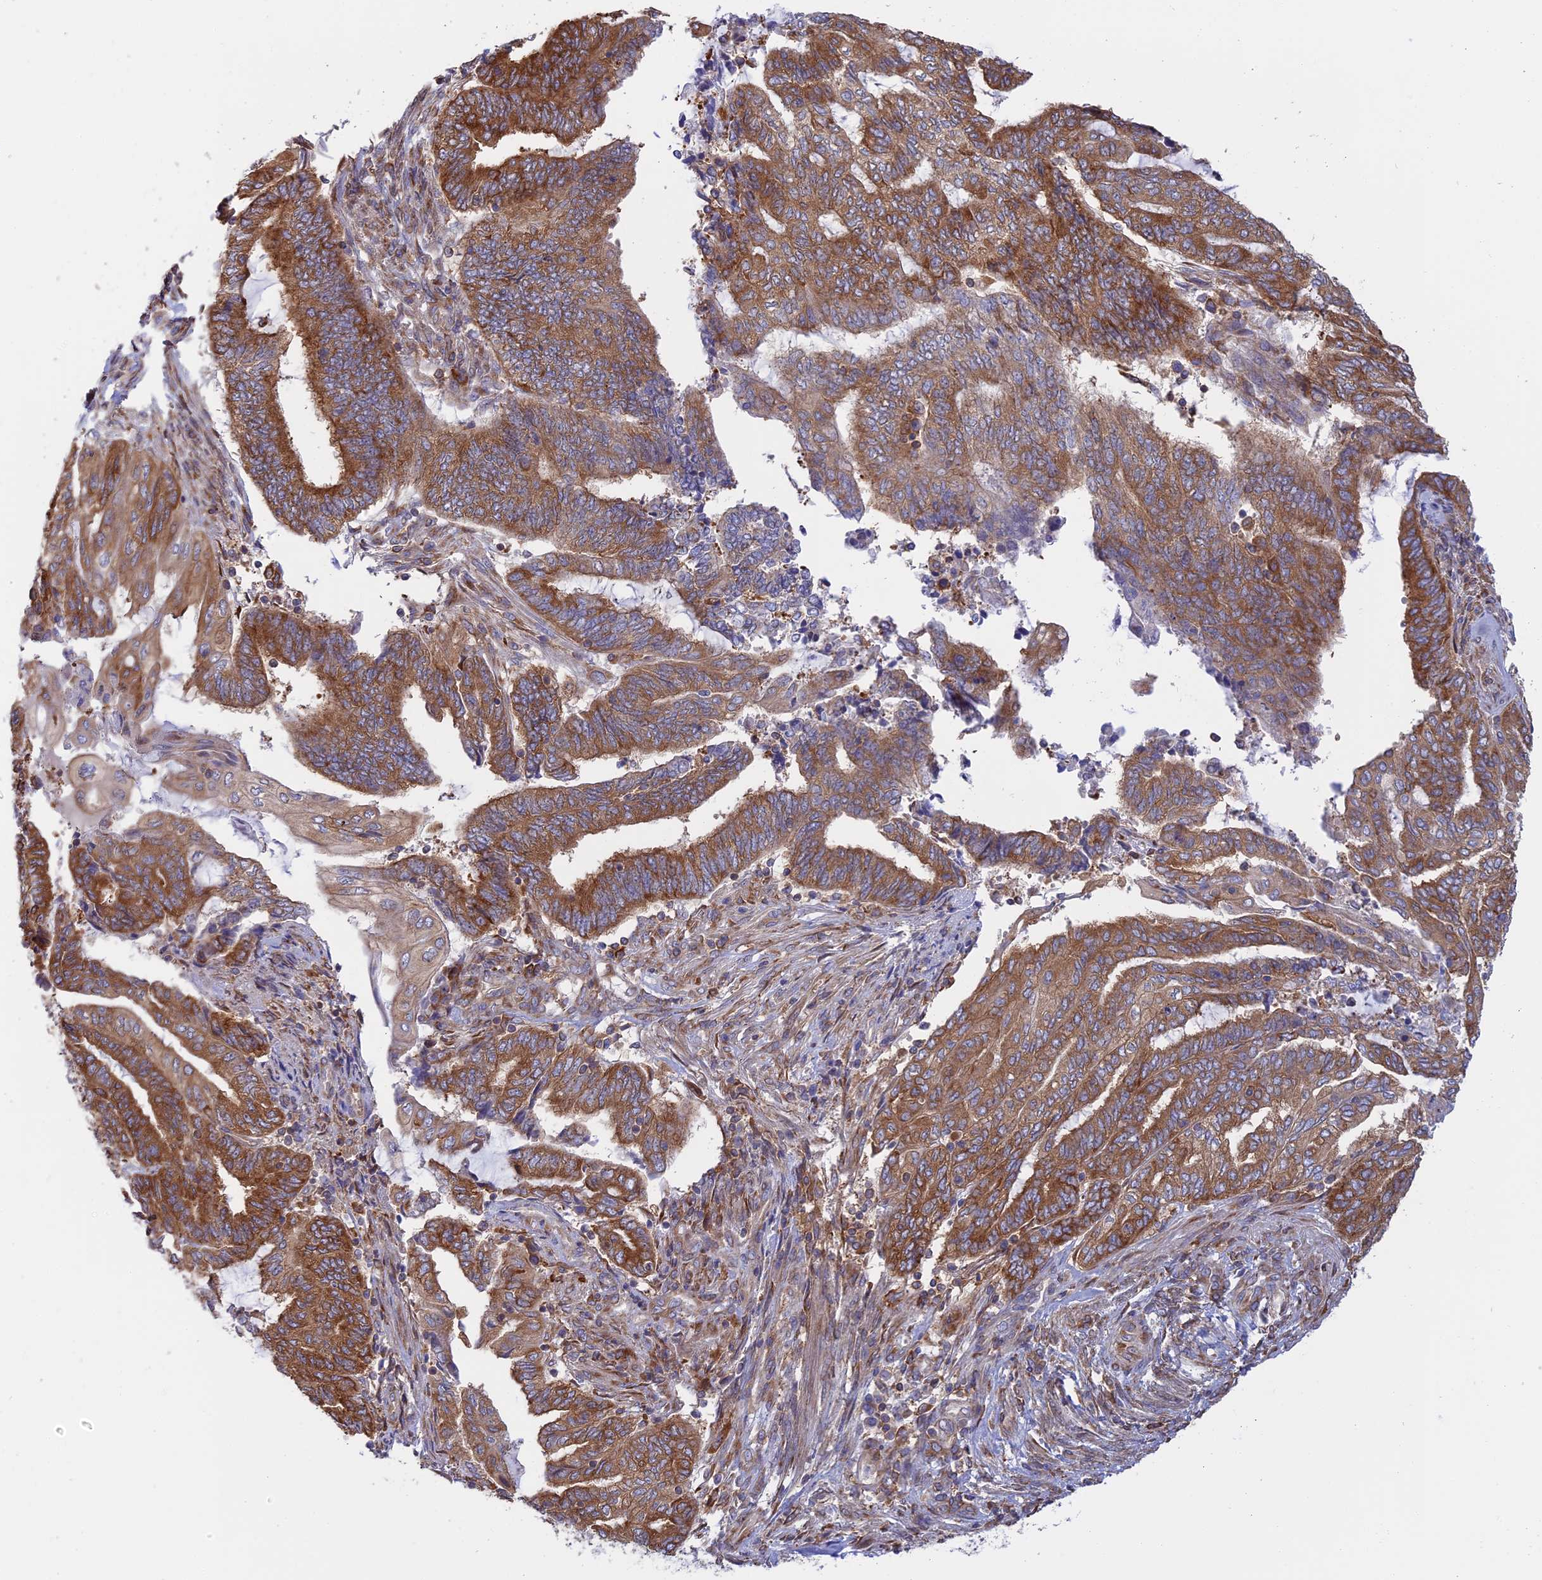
{"staining": {"intensity": "moderate", "quantity": ">75%", "location": "cytoplasmic/membranous"}, "tissue": "endometrial cancer", "cell_type": "Tumor cells", "image_type": "cancer", "snomed": [{"axis": "morphology", "description": "Adenocarcinoma, NOS"}, {"axis": "topography", "description": "Uterus"}, {"axis": "topography", "description": "Endometrium"}], "caption": "A high-resolution histopathology image shows immunohistochemistry staining of adenocarcinoma (endometrial), which reveals moderate cytoplasmic/membranous positivity in about >75% of tumor cells.", "gene": "GMIP", "patient": {"sex": "female", "age": 70}}